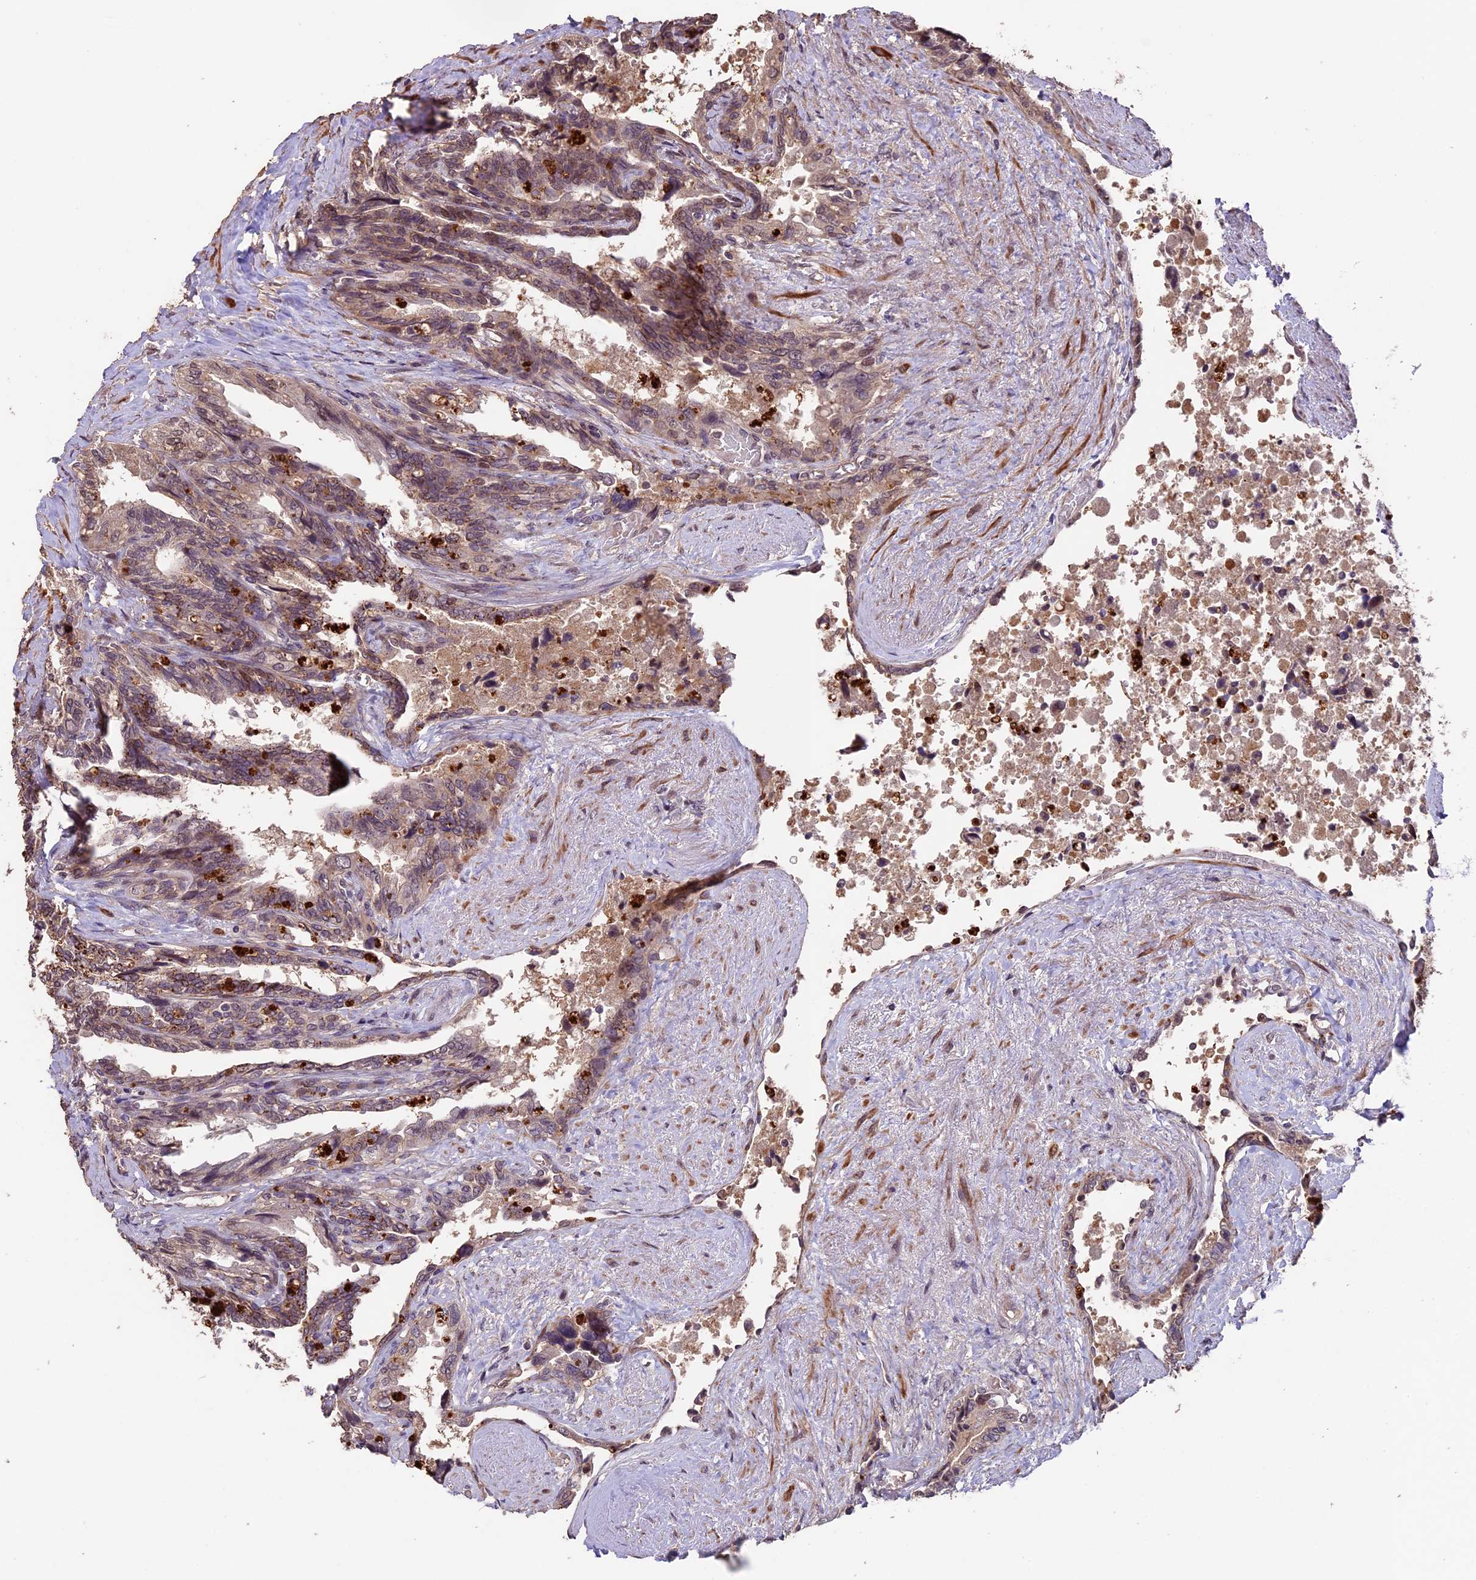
{"staining": {"intensity": "weak", "quantity": ">75%", "location": "cytoplasmic/membranous"}, "tissue": "seminal vesicle", "cell_type": "Glandular cells", "image_type": "normal", "snomed": [{"axis": "morphology", "description": "Normal tissue, NOS"}, {"axis": "topography", "description": "Seminal veicle"}, {"axis": "topography", "description": "Peripheral nerve tissue"}], "caption": "The image shows staining of normal seminal vesicle, revealing weak cytoplasmic/membranous protein staining (brown color) within glandular cells. The staining was performed using DAB (3,3'-diaminobenzidine) to visualize the protein expression in brown, while the nuclei were stained in blue with hematoxylin (Magnification: 20x).", "gene": "GNB5", "patient": {"sex": "male", "age": 60}}